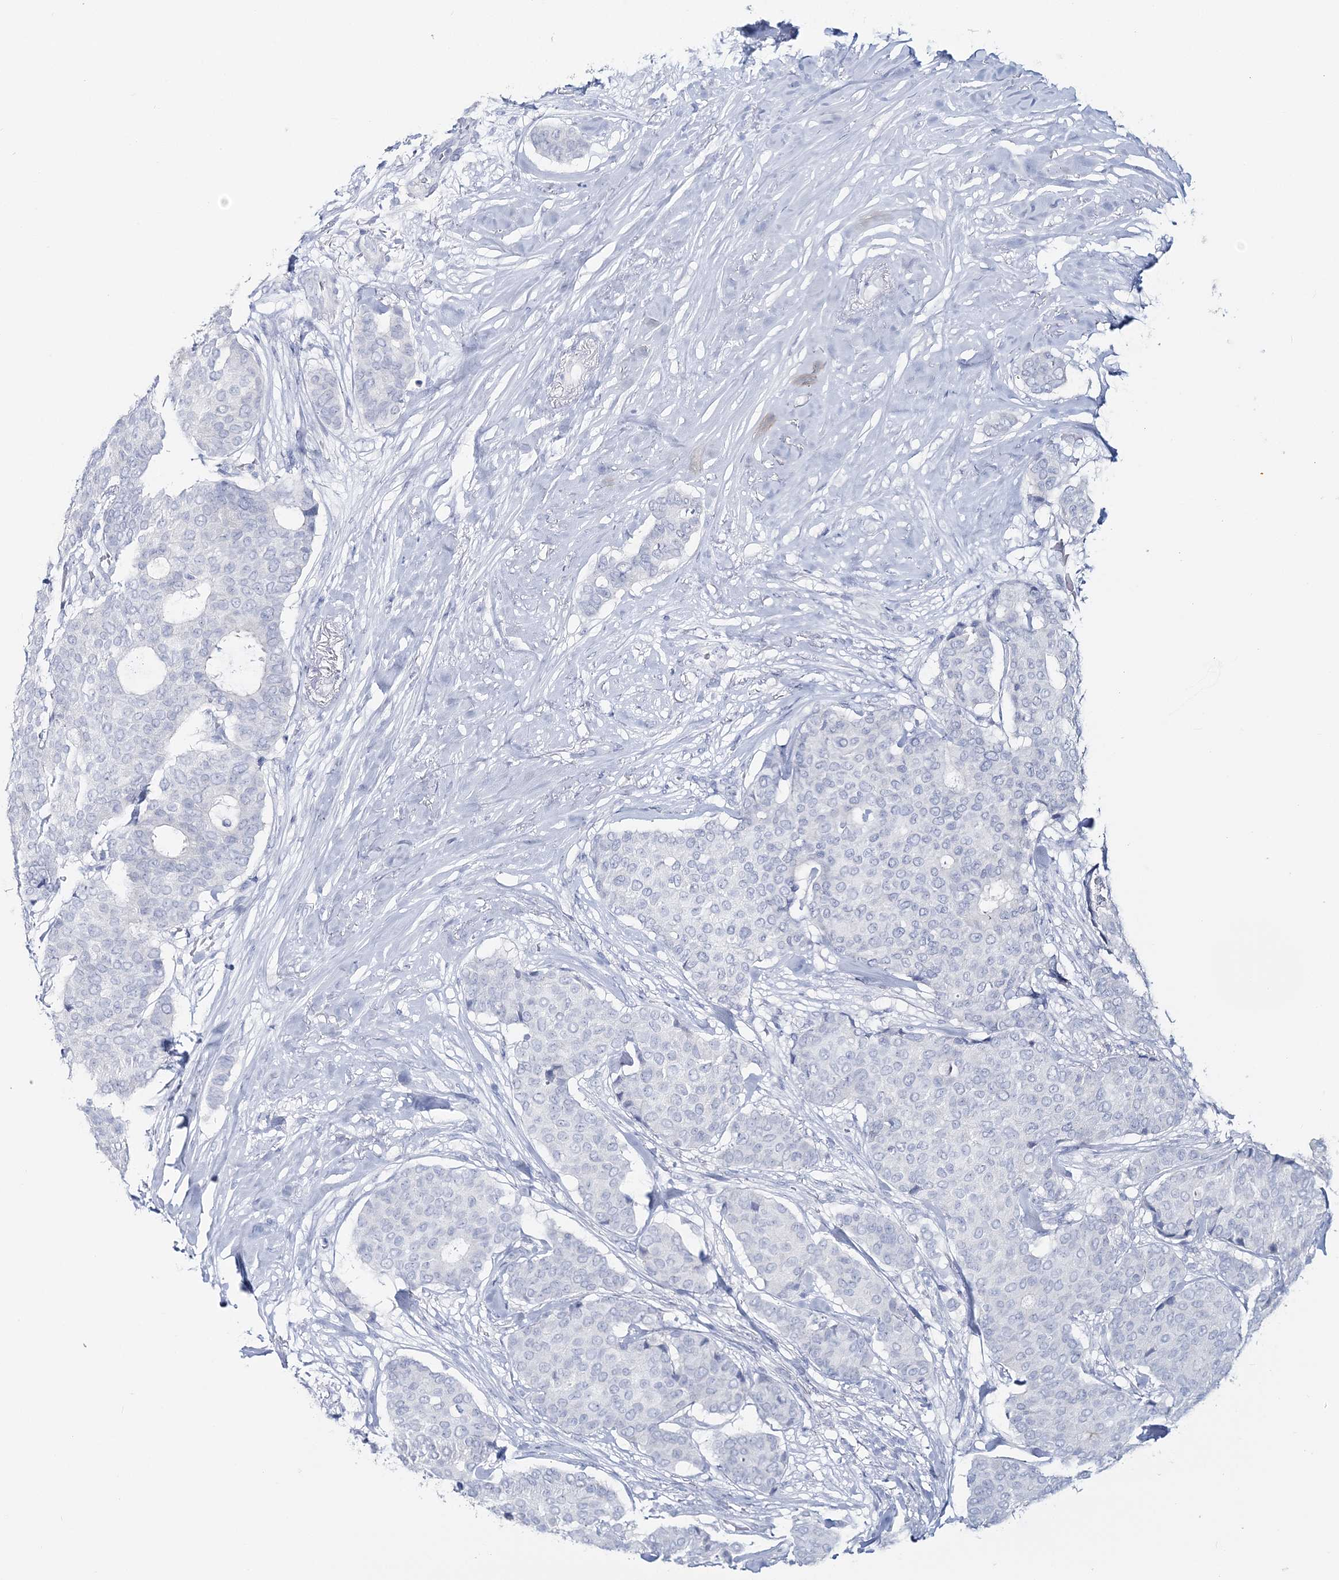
{"staining": {"intensity": "negative", "quantity": "none", "location": "none"}, "tissue": "breast cancer", "cell_type": "Tumor cells", "image_type": "cancer", "snomed": [{"axis": "morphology", "description": "Duct carcinoma"}, {"axis": "topography", "description": "Breast"}], "caption": "Immunohistochemical staining of breast cancer (intraductal carcinoma) reveals no significant staining in tumor cells.", "gene": "CYP3A4", "patient": {"sex": "female", "age": 75}}